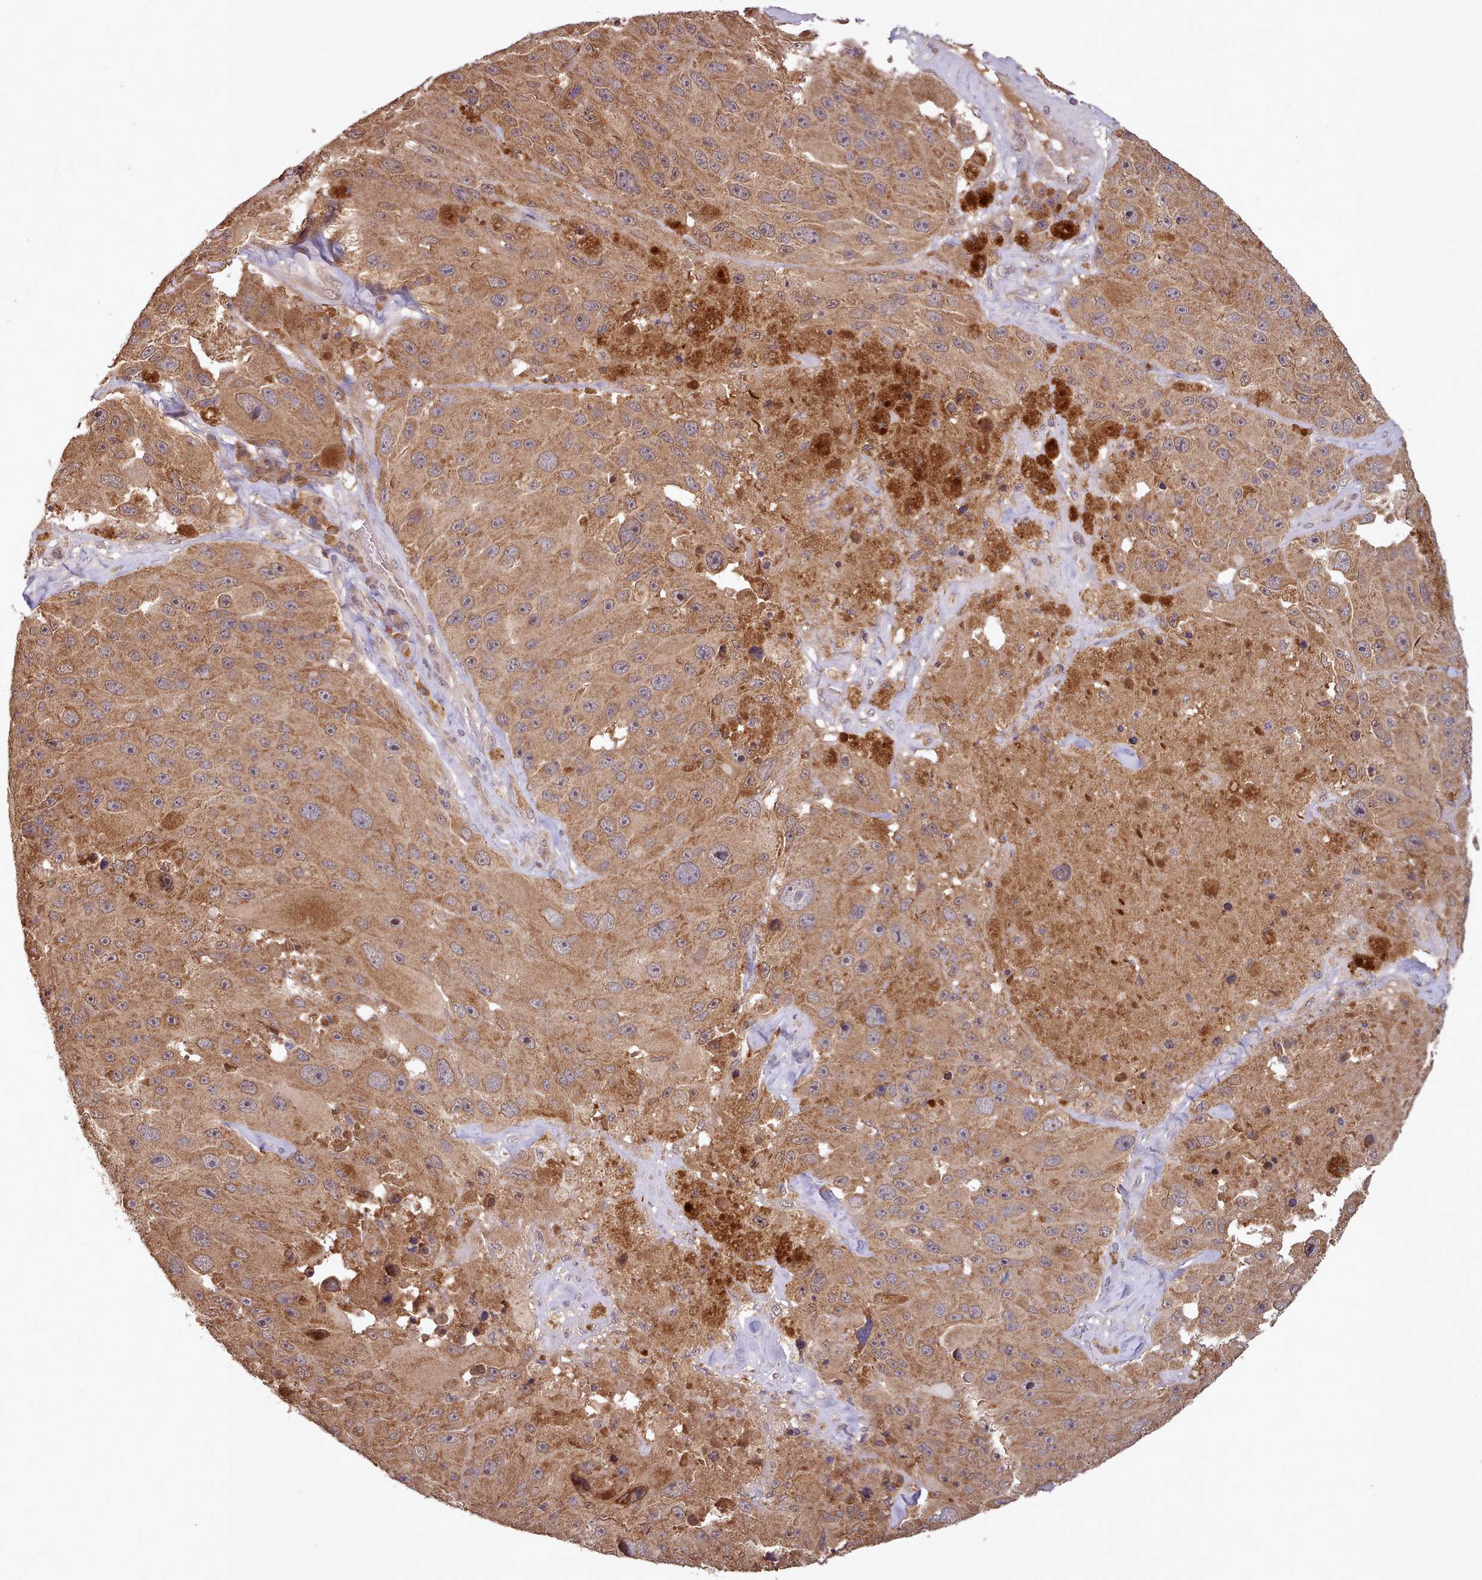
{"staining": {"intensity": "moderate", "quantity": ">75%", "location": "cytoplasmic/membranous"}, "tissue": "melanoma", "cell_type": "Tumor cells", "image_type": "cancer", "snomed": [{"axis": "morphology", "description": "Malignant melanoma, Metastatic site"}, {"axis": "topography", "description": "Lymph node"}], "caption": "An IHC image of neoplastic tissue is shown. Protein staining in brown highlights moderate cytoplasmic/membranous positivity in melanoma within tumor cells. The protein is shown in brown color, while the nuclei are stained blue.", "gene": "PIP4P1", "patient": {"sex": "male", "age": 62}}